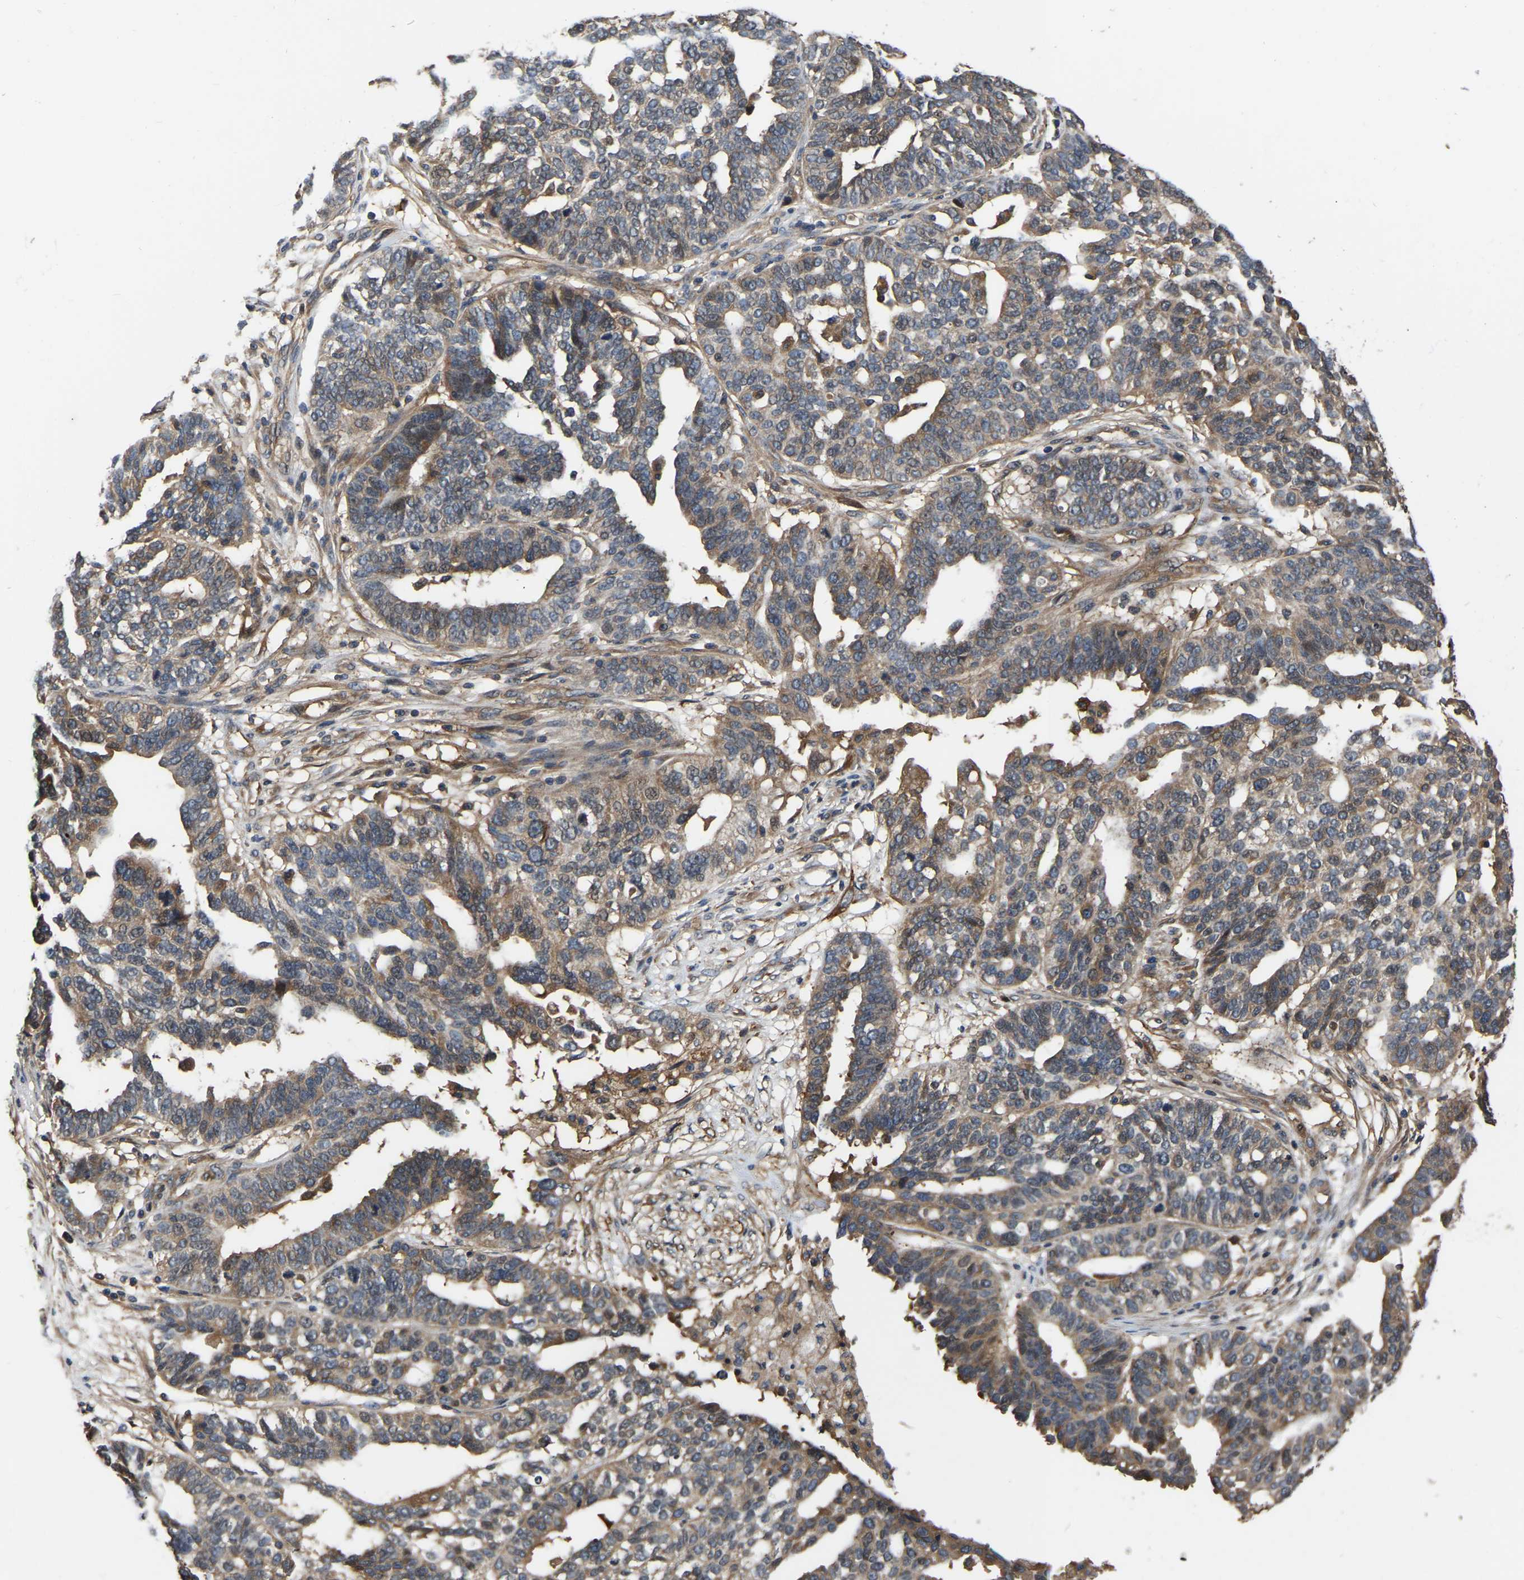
{"staining": {"intensity": "moderate", "quantity": "25%-75%", "location": "cytoplasmic/membranous"}, "tissue": "ovarian cancer", "cell_type": "Tumor cells", "image_type": "cancer", "snomed": [{"axis": "morphology", "description": "Cystadenocarcinoma, serous, NOS"}, {"axis": "topography", "description": "Ovary"}], "caption": "Immunohistochemical staining of human ovarian cancer (serous cystadenocarcinoma) demonstrates medium levels of moderate cytoplasmic/membranous protein positivity in approximately 25%-75% of tumor cells. (IHC, brightfield microscopy, high magnification).", "gene": "GARS1", "patient": {"sex": "female", "age": 59}}